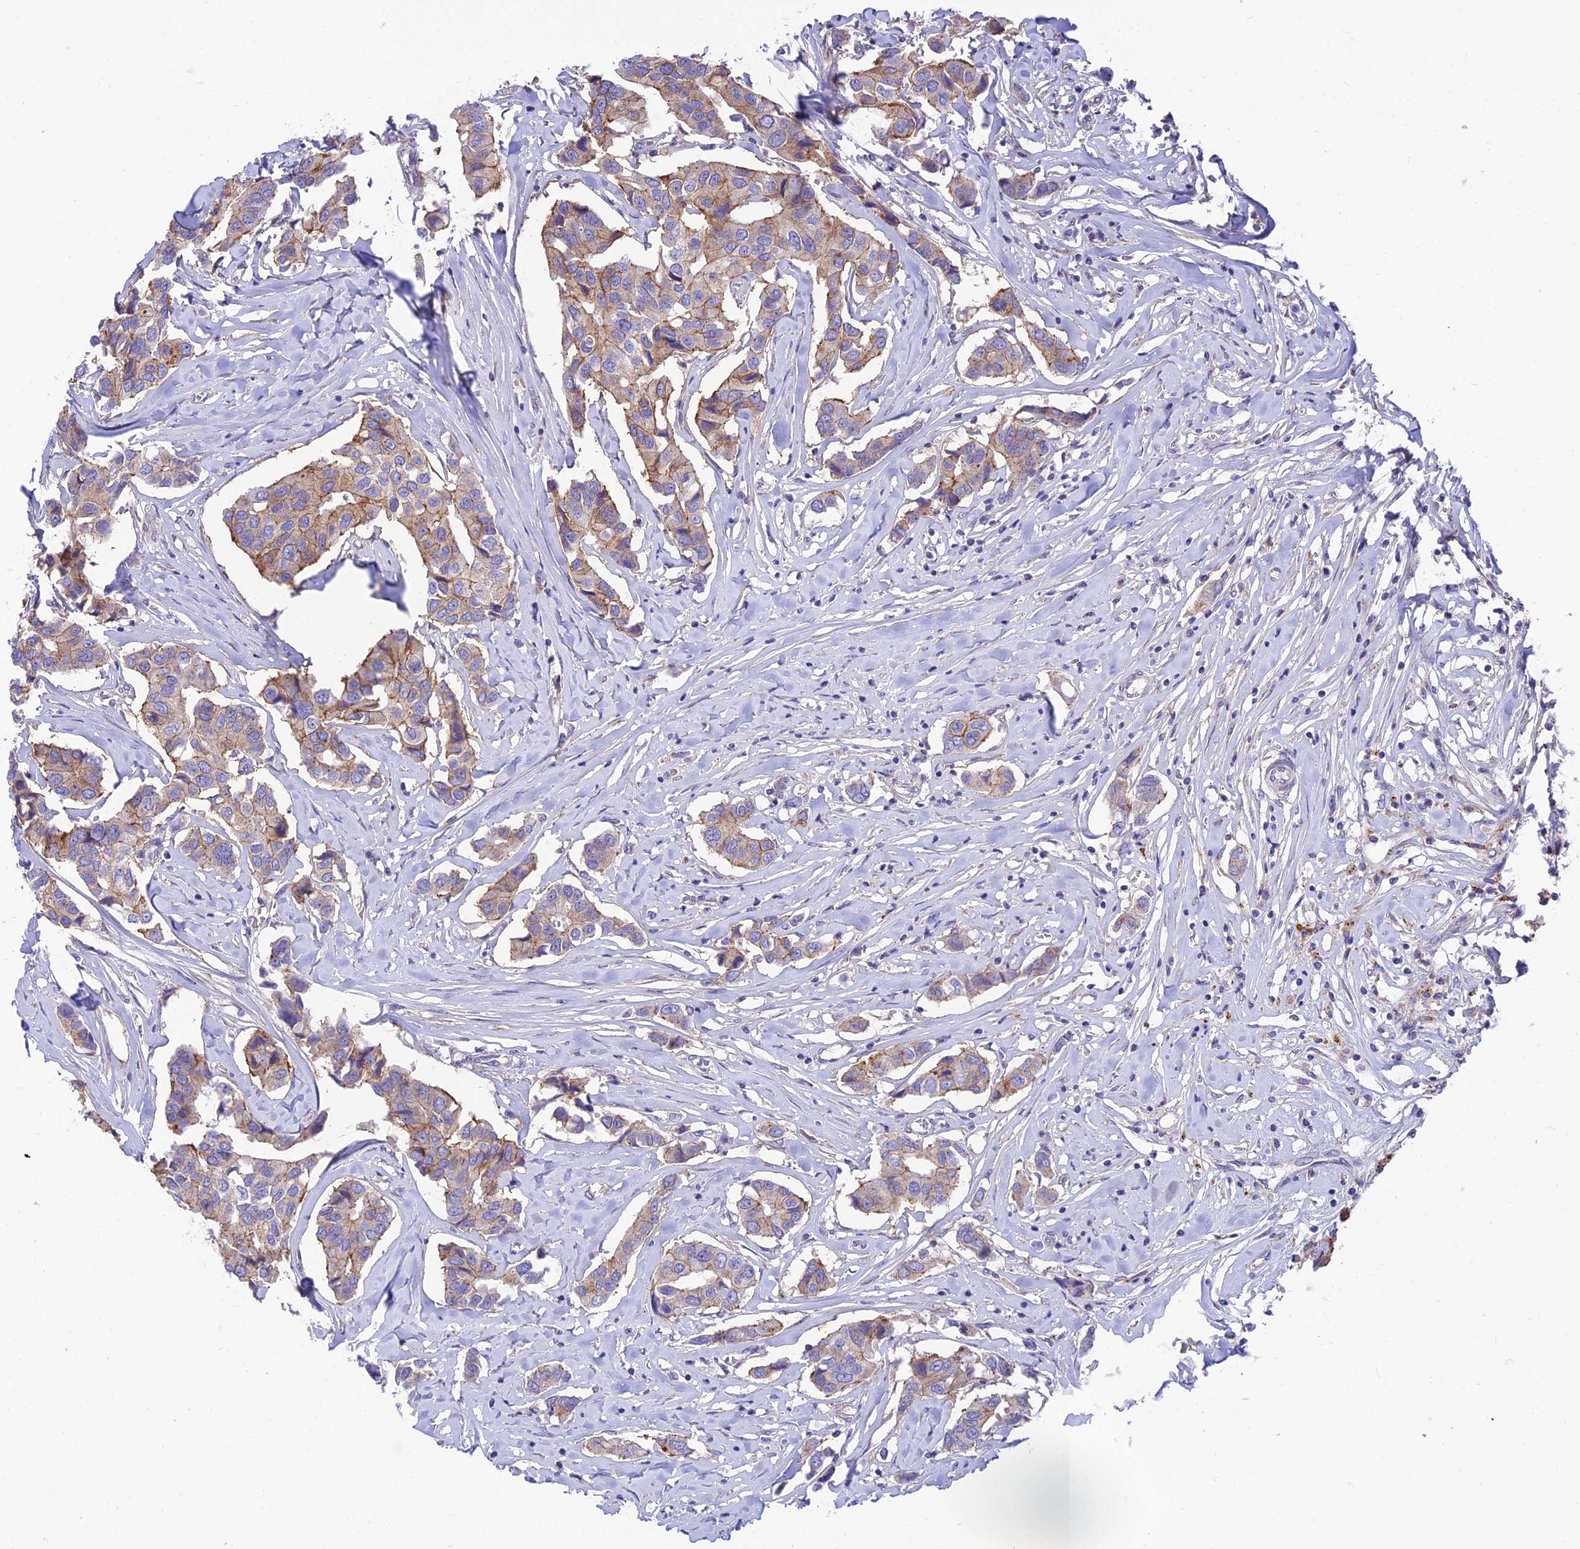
{"staining": {"intensity": "moderate", "quantity": "25%-75%", "location": "cytoplasmic/membranous"}, "tissue": "breast cancer", "cell_type": "Tumor cells", "image_type": "cancer", "snomed": [{"axis": "morphology", "description": "Duct carcinoma"}, {"axis": "topography", "description": "Breast"}], "caption": "DAB (3,3'-diaminobenzidine) immunohistochemical staining of human breast cancer (infiltrating ductal carcinoma) displays moderate cytoplasmic/membranous protein expression in about 25%-75% of tumor cells. The protein of interest is shown in brown color, while the nuclei are stained blue.", "gene": "CCDC157", "patient": {"sex": "female", "age": 80}}